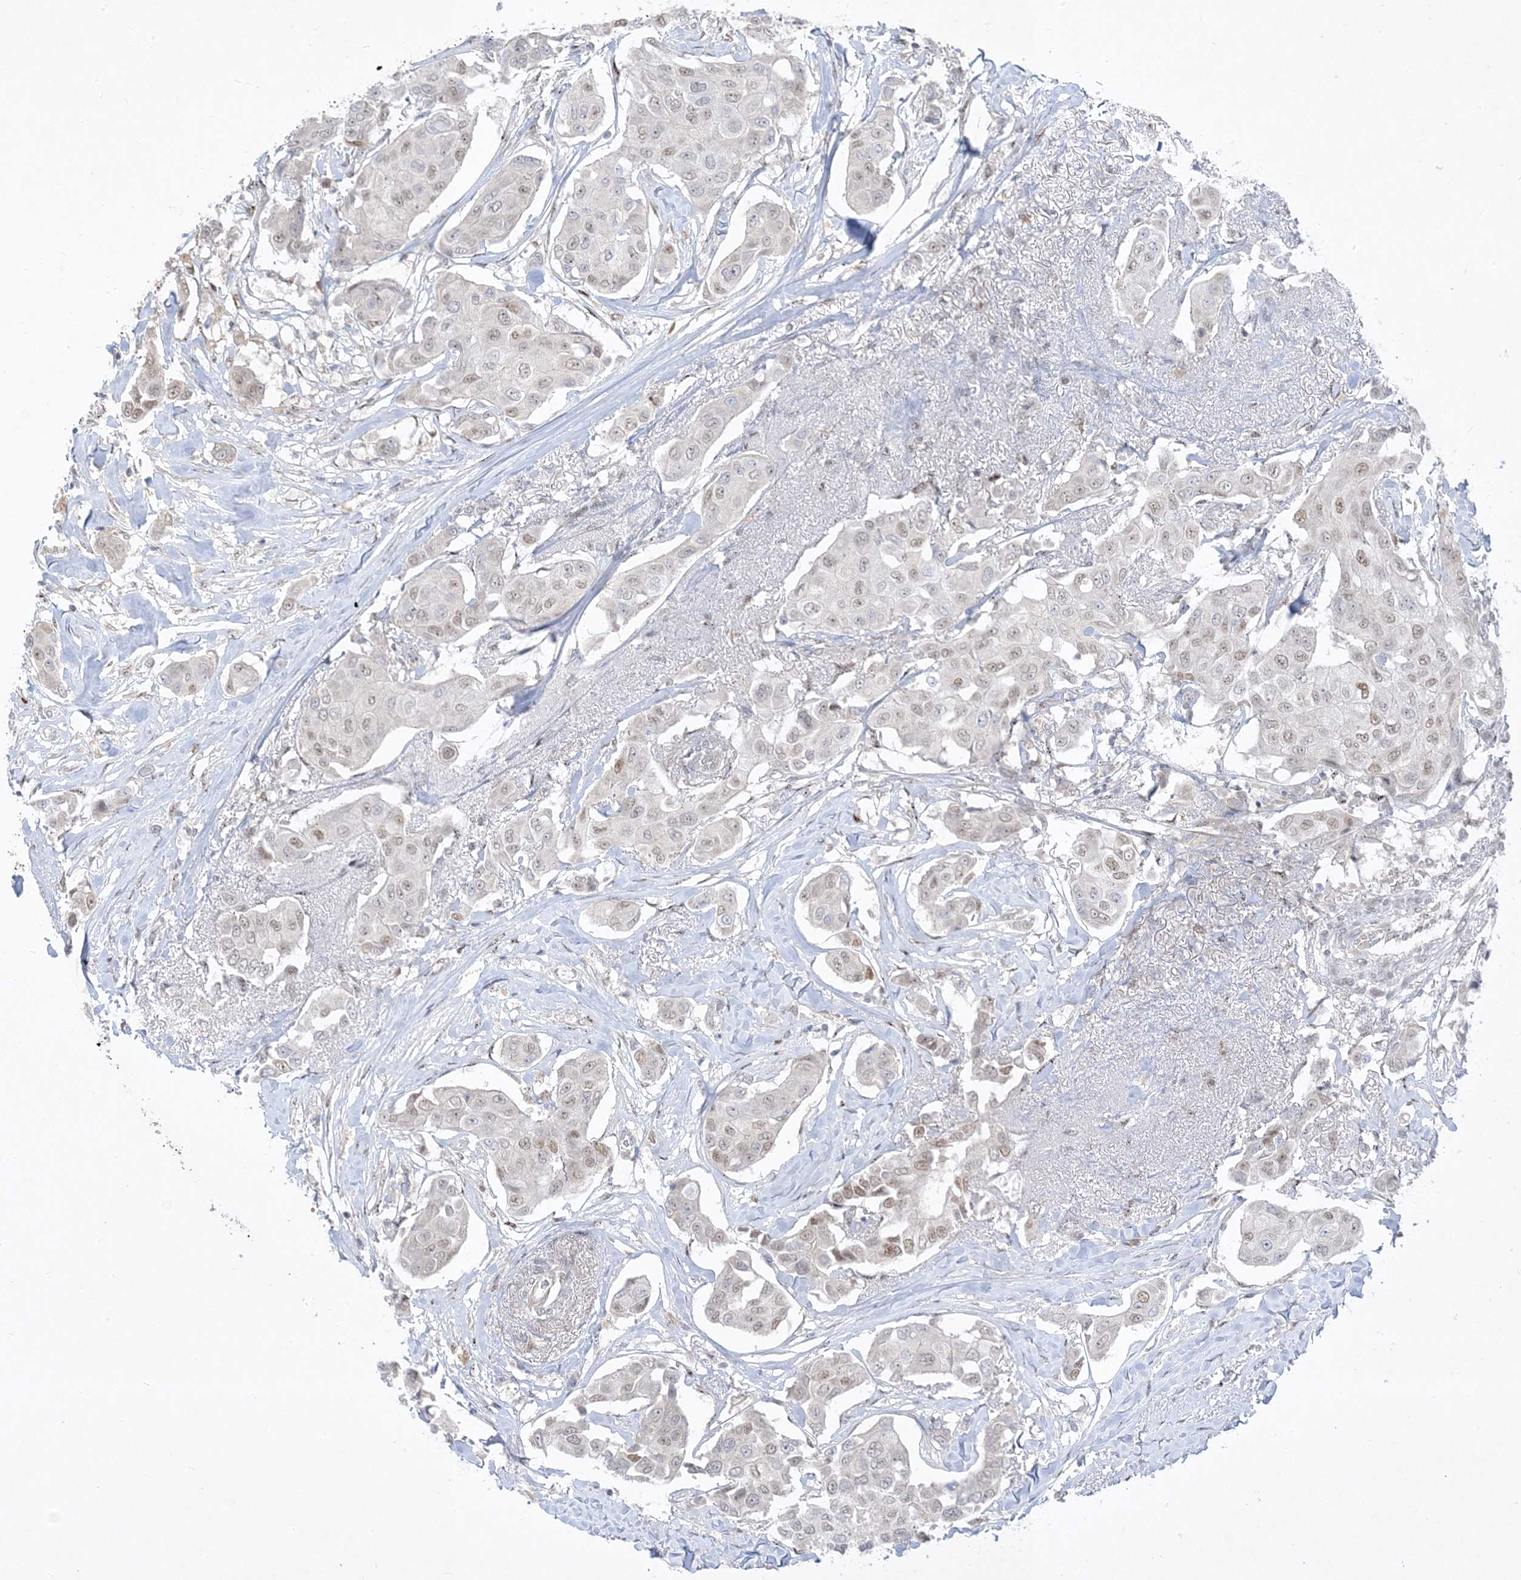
{"staining": {"intensity": "moderate", "quantity": "25%-75%", "location": "nuclear"}, "tissue": "breast cancer", "cell_type": "Tumor cells", "image_type": "cancer", "snomed": [{"axis": "morphology", "description": "Duct carcinoma"}, {"axis": "topography", "description": "Breast"}], "caption": "Approximately 25%-75% of tumor cells in human breast infiltrating ductal carcinoma demonstrate moderate nuclear protein staining as visualized by brown immunohistochemical staining.", "gene": "BHLHE40", "patient": {"sex": "female", "age": 80}}